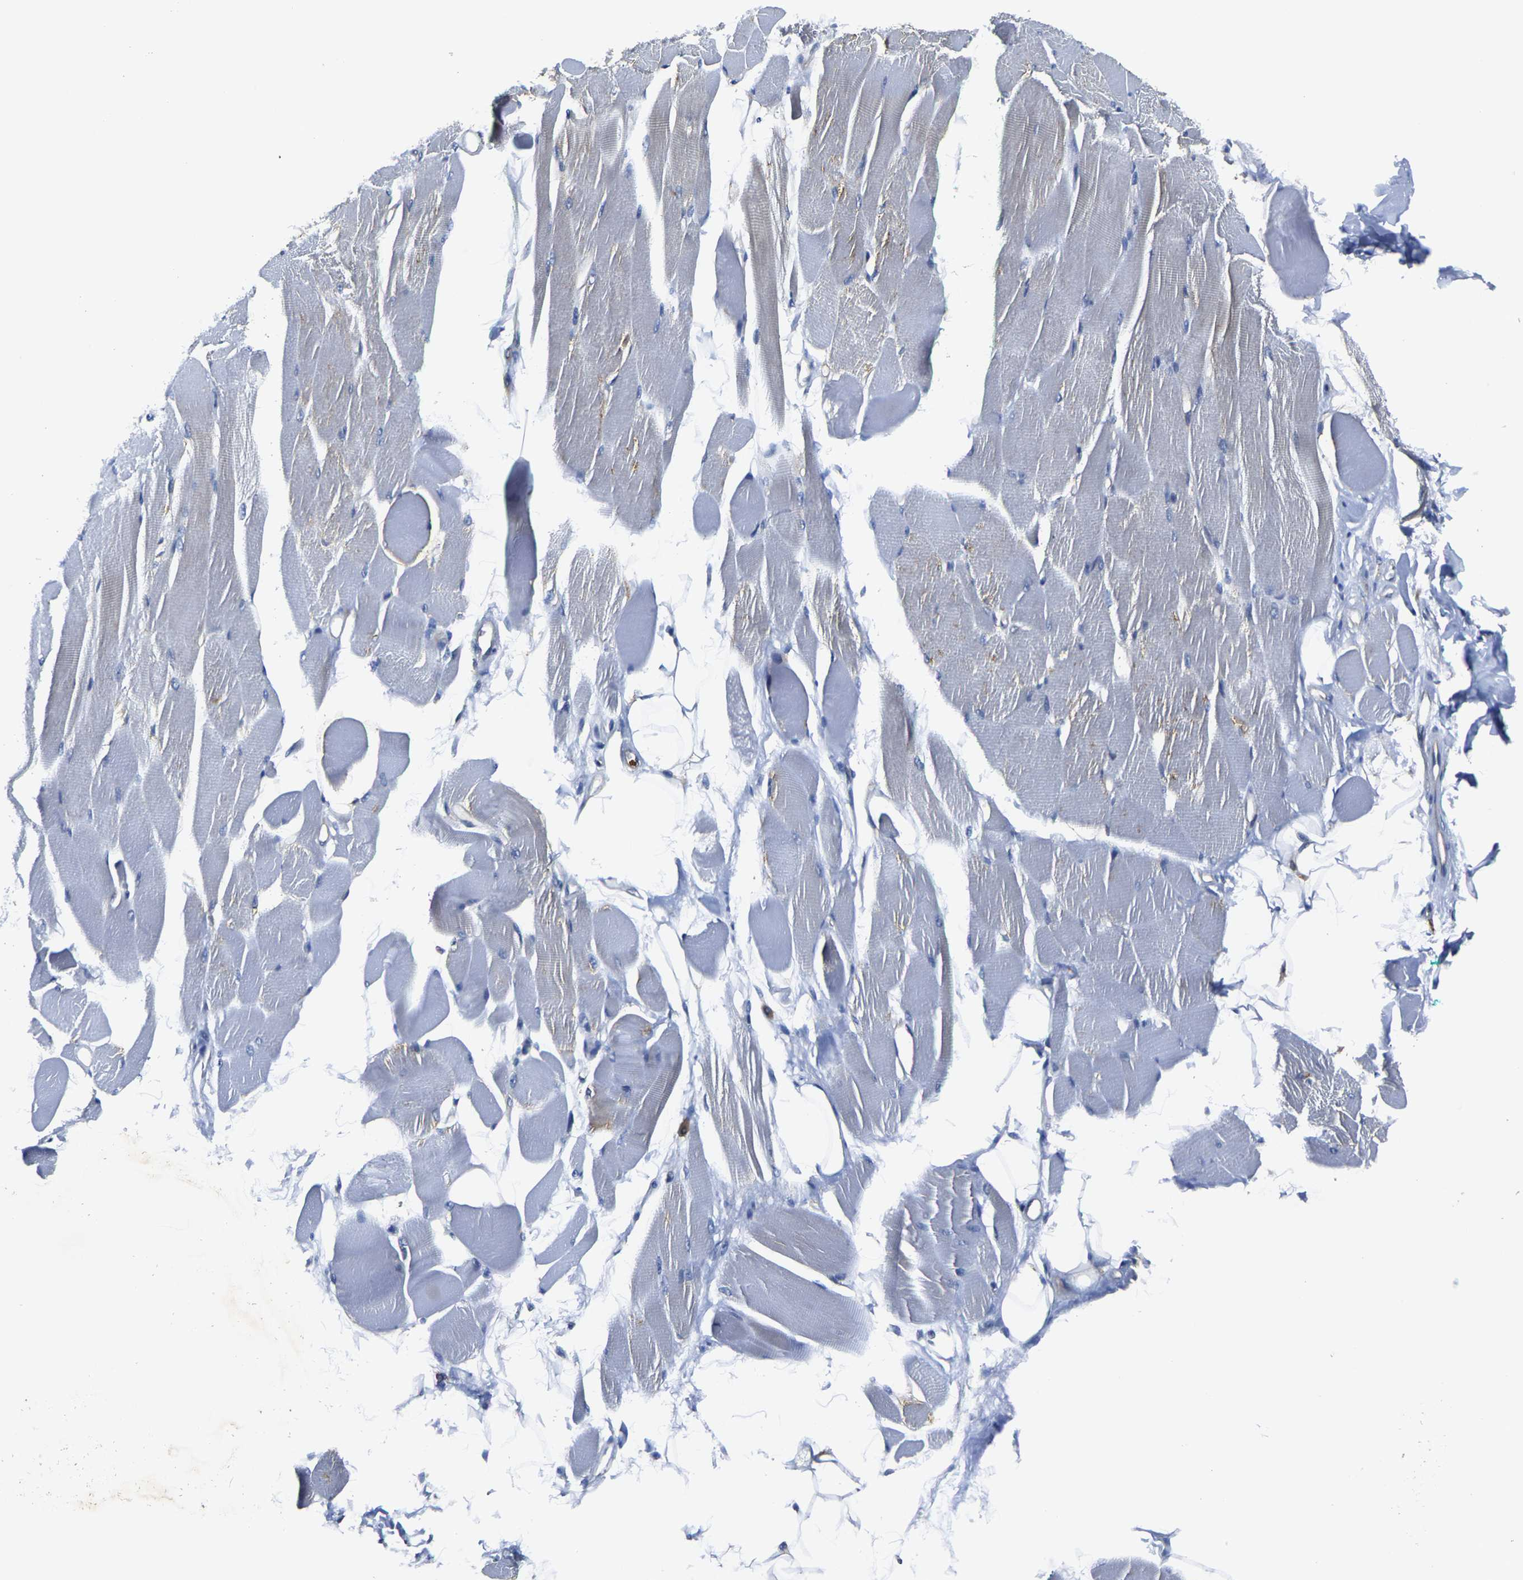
{"staining": {"intensity": "negative", "quantity": "none", "location": "none"}, "tissue": "skeletal muscle", "cell_type": "Myocytes", "image_type": "normal", "snomed": [{"axis": "morphology", "description": "Normal tissue, NOS"}, {"axis": "topography", "description": "Skeletal muscle"}, {"axis": "topography", "description": "Peripheral nerve tissue"}], "caption": "Immunohistochemistry (IHC) photomicrograph of normal skeletal muscle stained for a protein (brown), which exhibits no positivity in myocytes.", "gene": "TRAF6", "patient": {"sex": "female", "age": 84}}